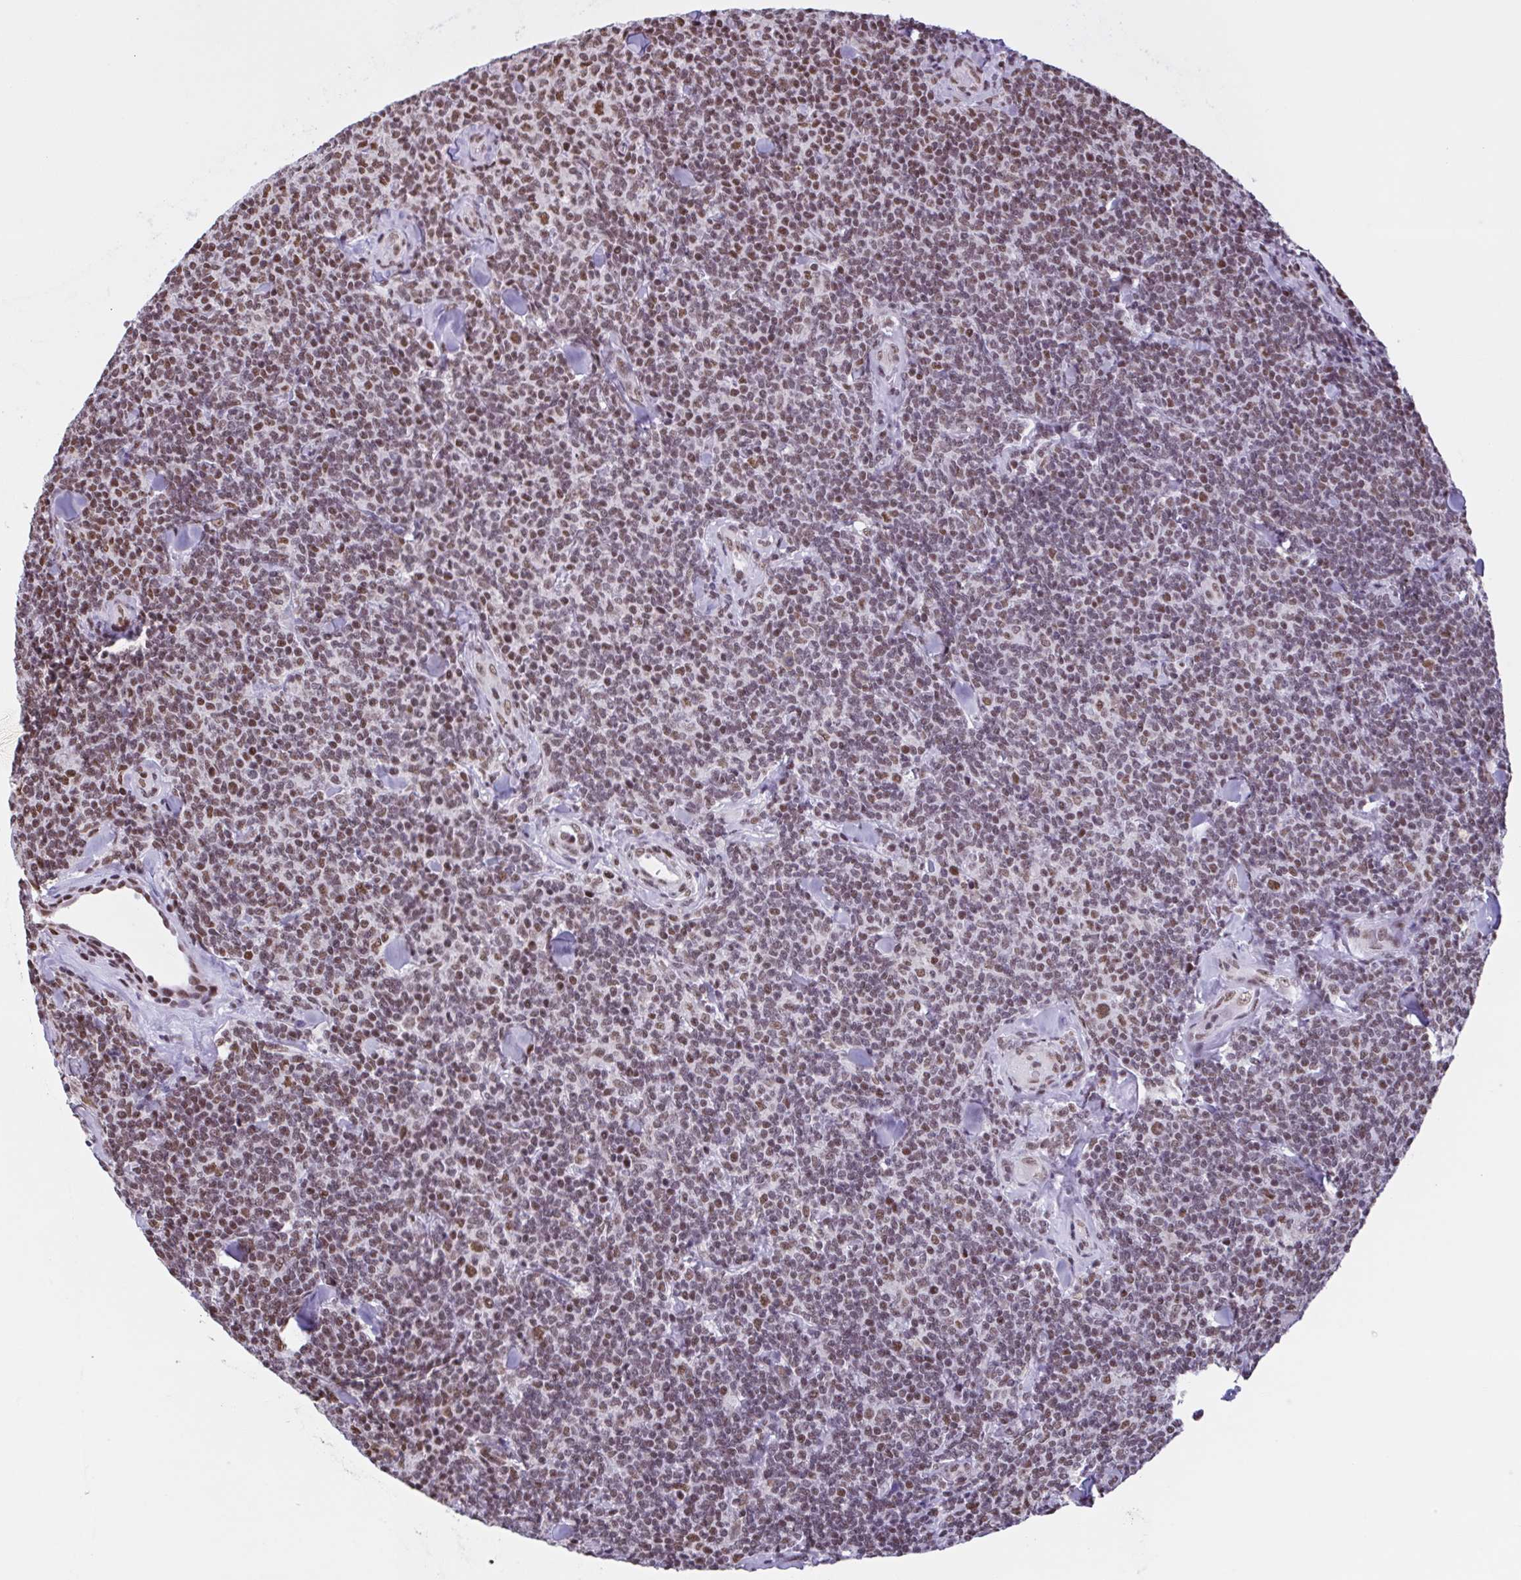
{"staining": {"intensity": "moderate", "quantity": "25%-75%", "location": "nuclear"}, "tissue": "lymphoma", "cell_type": "Tumor cells", "image_type": "cancer", "snomed": [{"axis": "morphology", "description": "Malignant lymphoma, non-Hodgkin's type, Low grade"}, {"axis": "topography", "description": "Lymph node"}], "caption": "This image reveals IHC staining of human low-grade malignant lymphoma, non-Hodgkin's type, with medium moderate nuclear staining in approximately 25%-75% of tumor cells.", "gene": "TIMM21", "patient": {"sex": "female", "age": 56}}